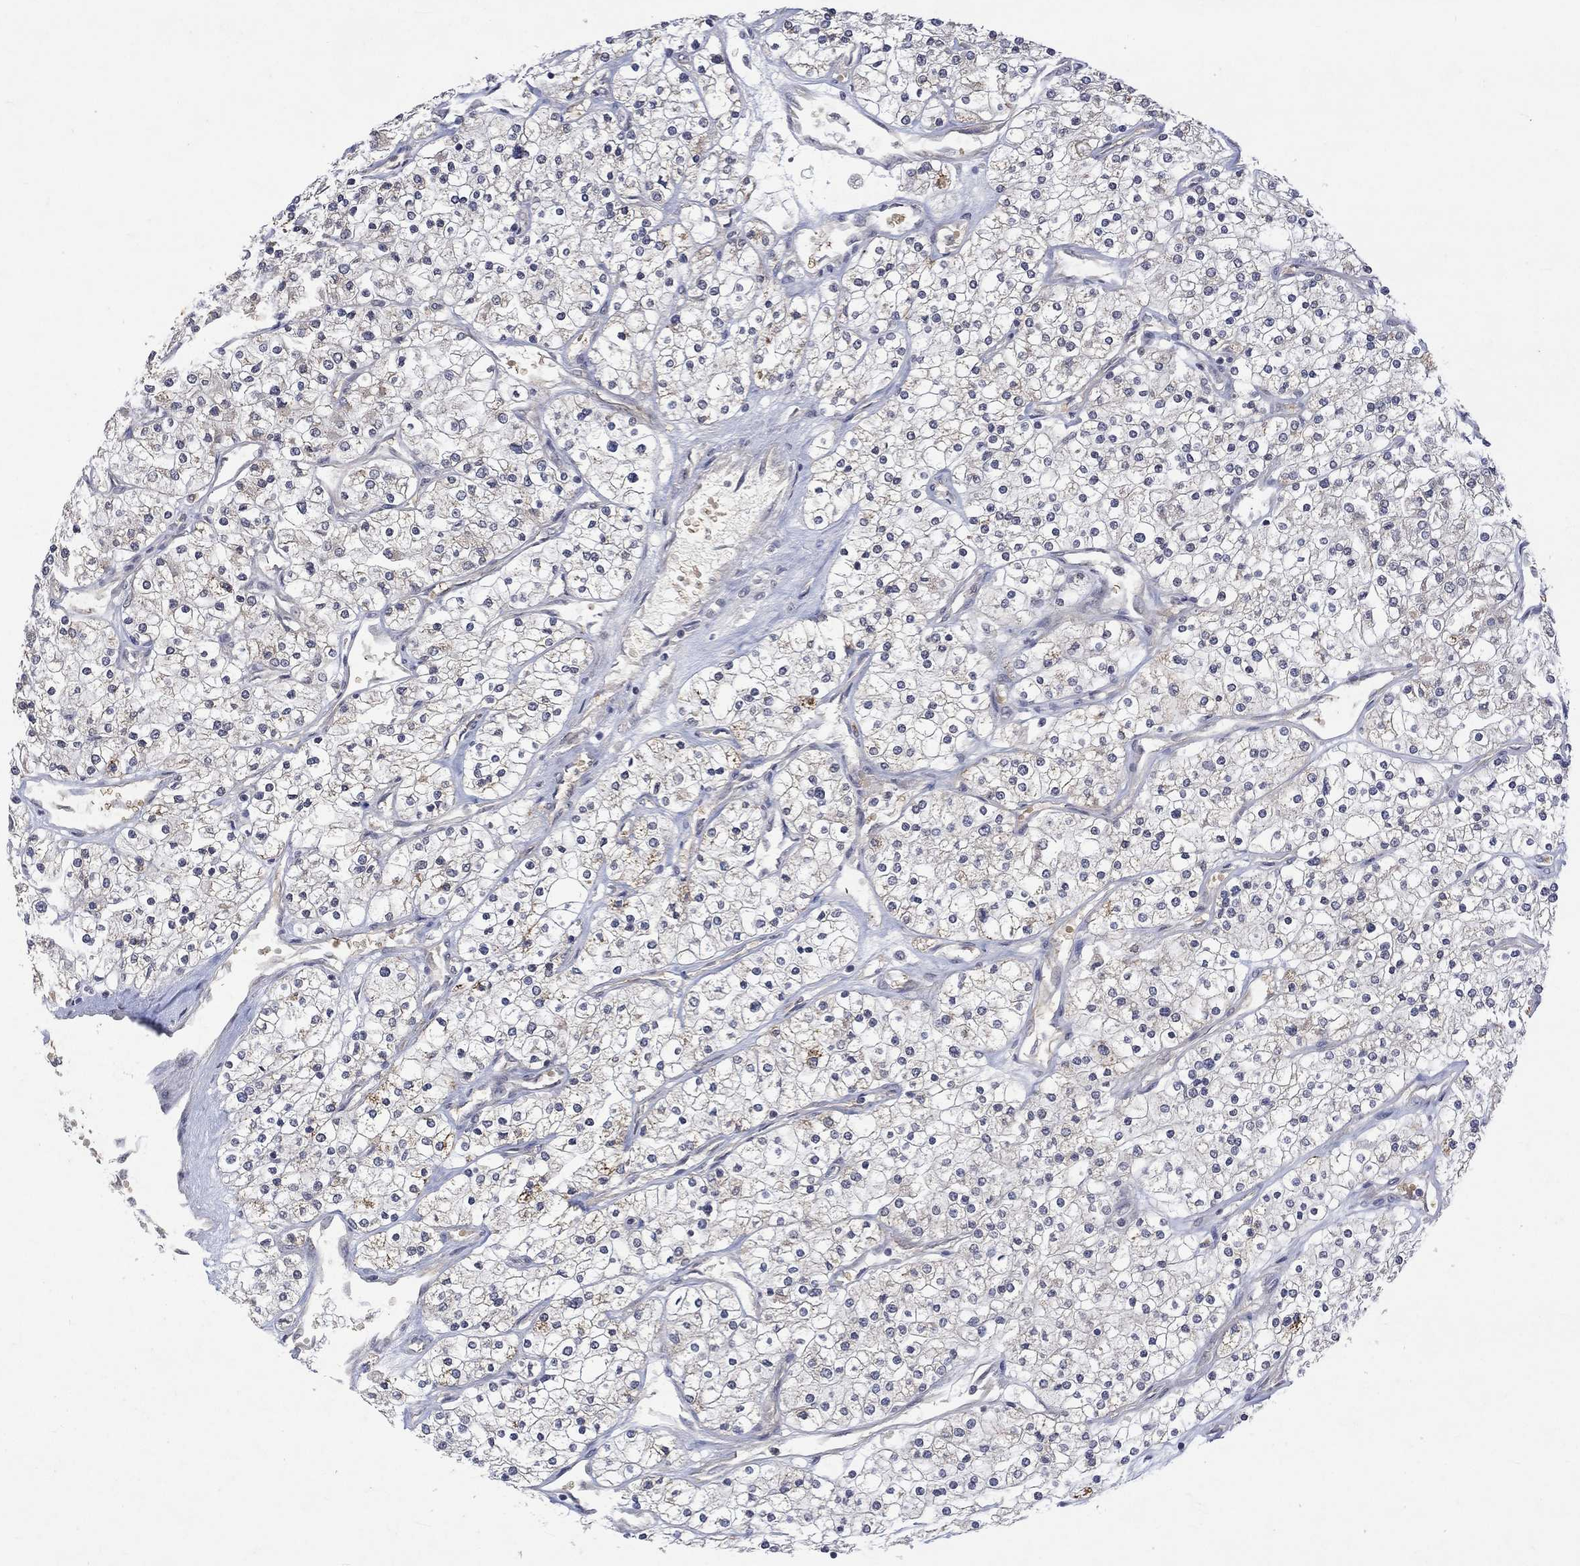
{"staining": {"intensity": "moderate", "quantity": "<25%", "location": "cytoplasmic/membranous"}, "tissue": "renal cancer", "cell_type": "Tumor cells", "image_type": "cancer", "snomed": [{"axis": "morphology", "description": "Adenocarcinoma, NOS"}, {"axis": "topography", "description": "Kidney"}], "caption": "A photomicrograph of human renal cancer stained for a protein shows moderate cytoplasmic/membranous brown staining in tumor cells.", "gene": "GRIN2D", "patient": {"sex": "male", "age": 80}}